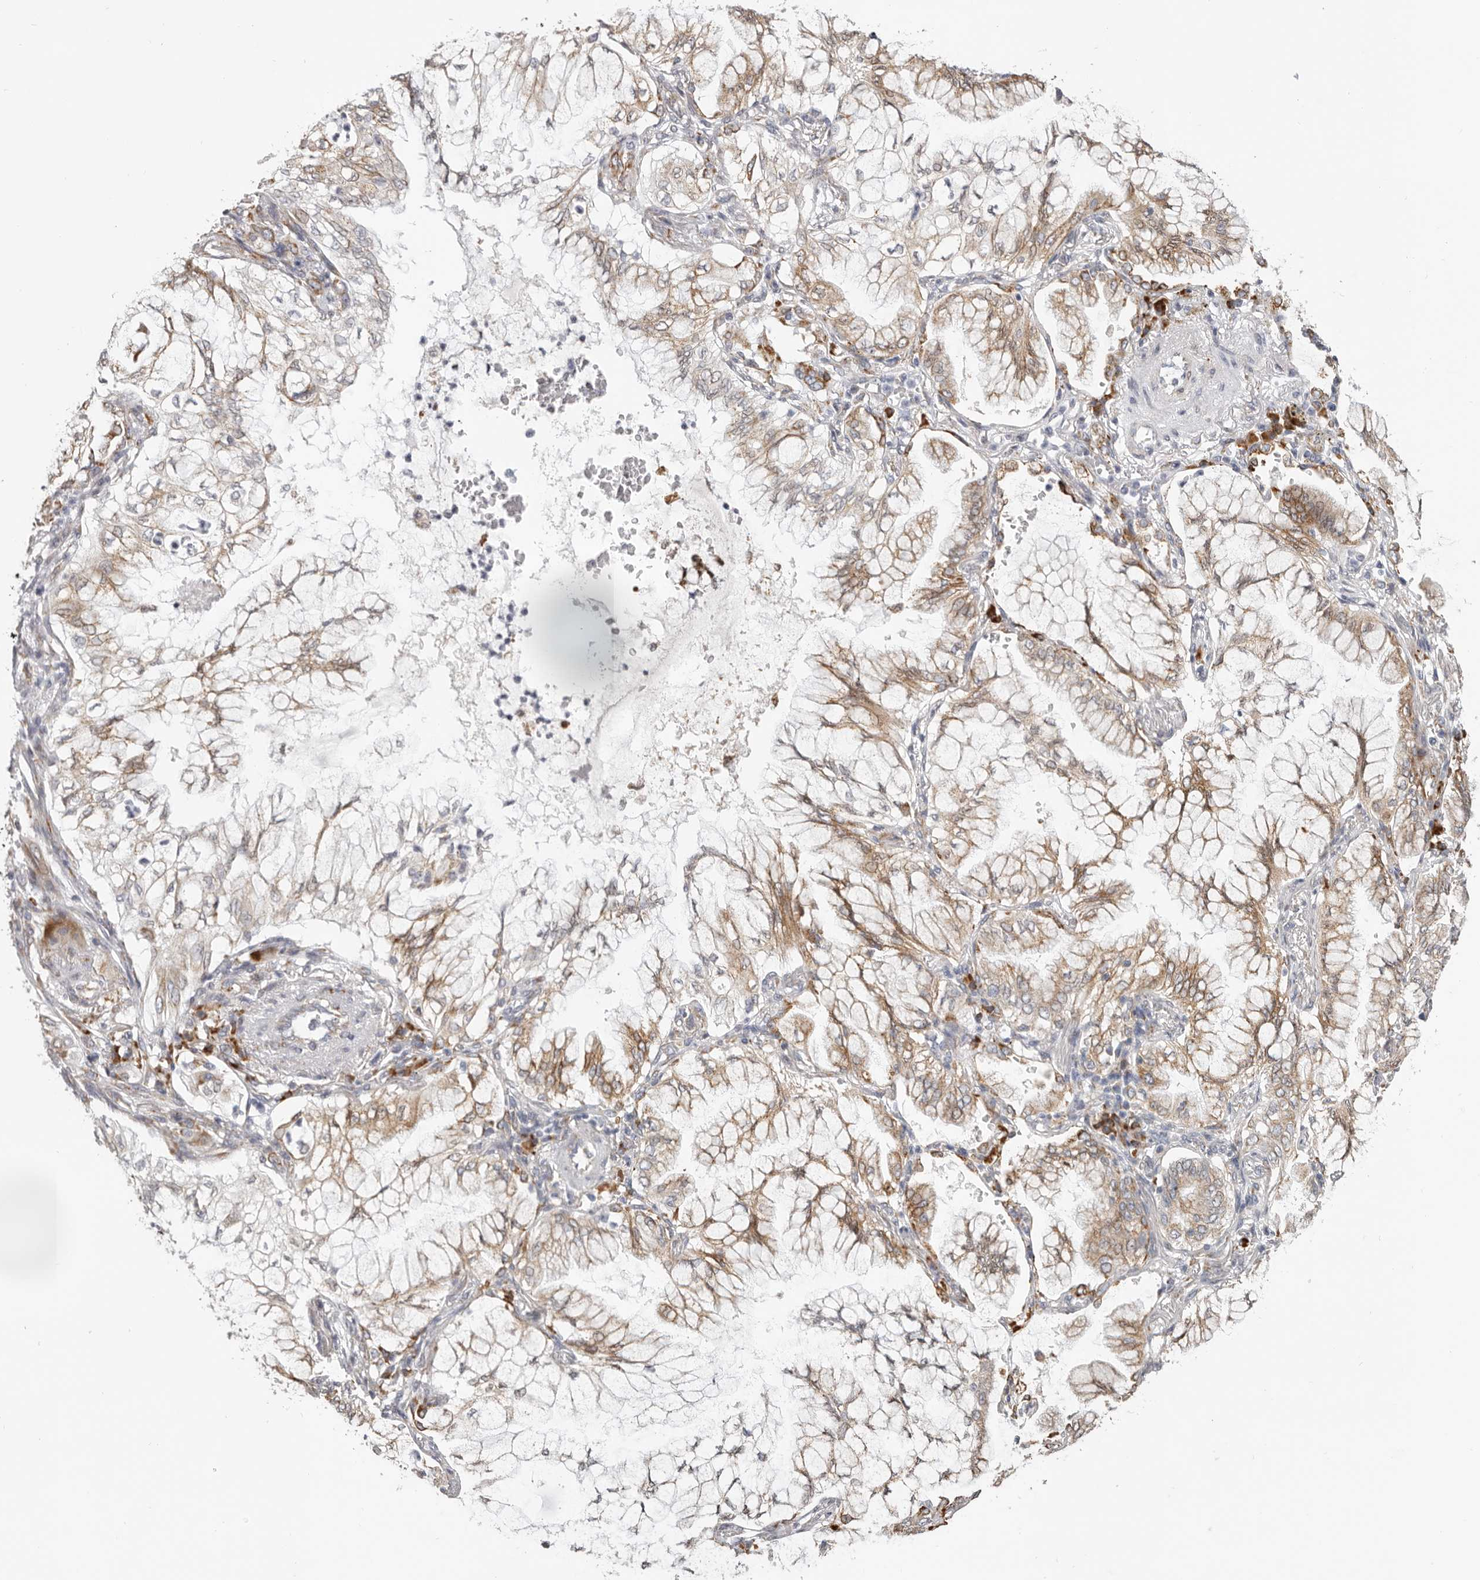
{"staining": {"intensity": "weak", "quantity": ">75%", "location": "cytoplasmic/membranous"}, "tissue": "lung cancer", "cell_type": "Tumor cells", "image_type": "cancer", "snomed": [{"axis": "morphology", "description": "Adenocarcinoma, NOS"}, {"axis": "topography", "description": "Lung"}], "caption": "Human lung adenocarcinoma stained with a brown dye demonstrates weak cytoplasmic/membranous positive staining in about >75% of tumor cells.", "gene": "IL32", "patient": {"sex": "female", "age": 70}}